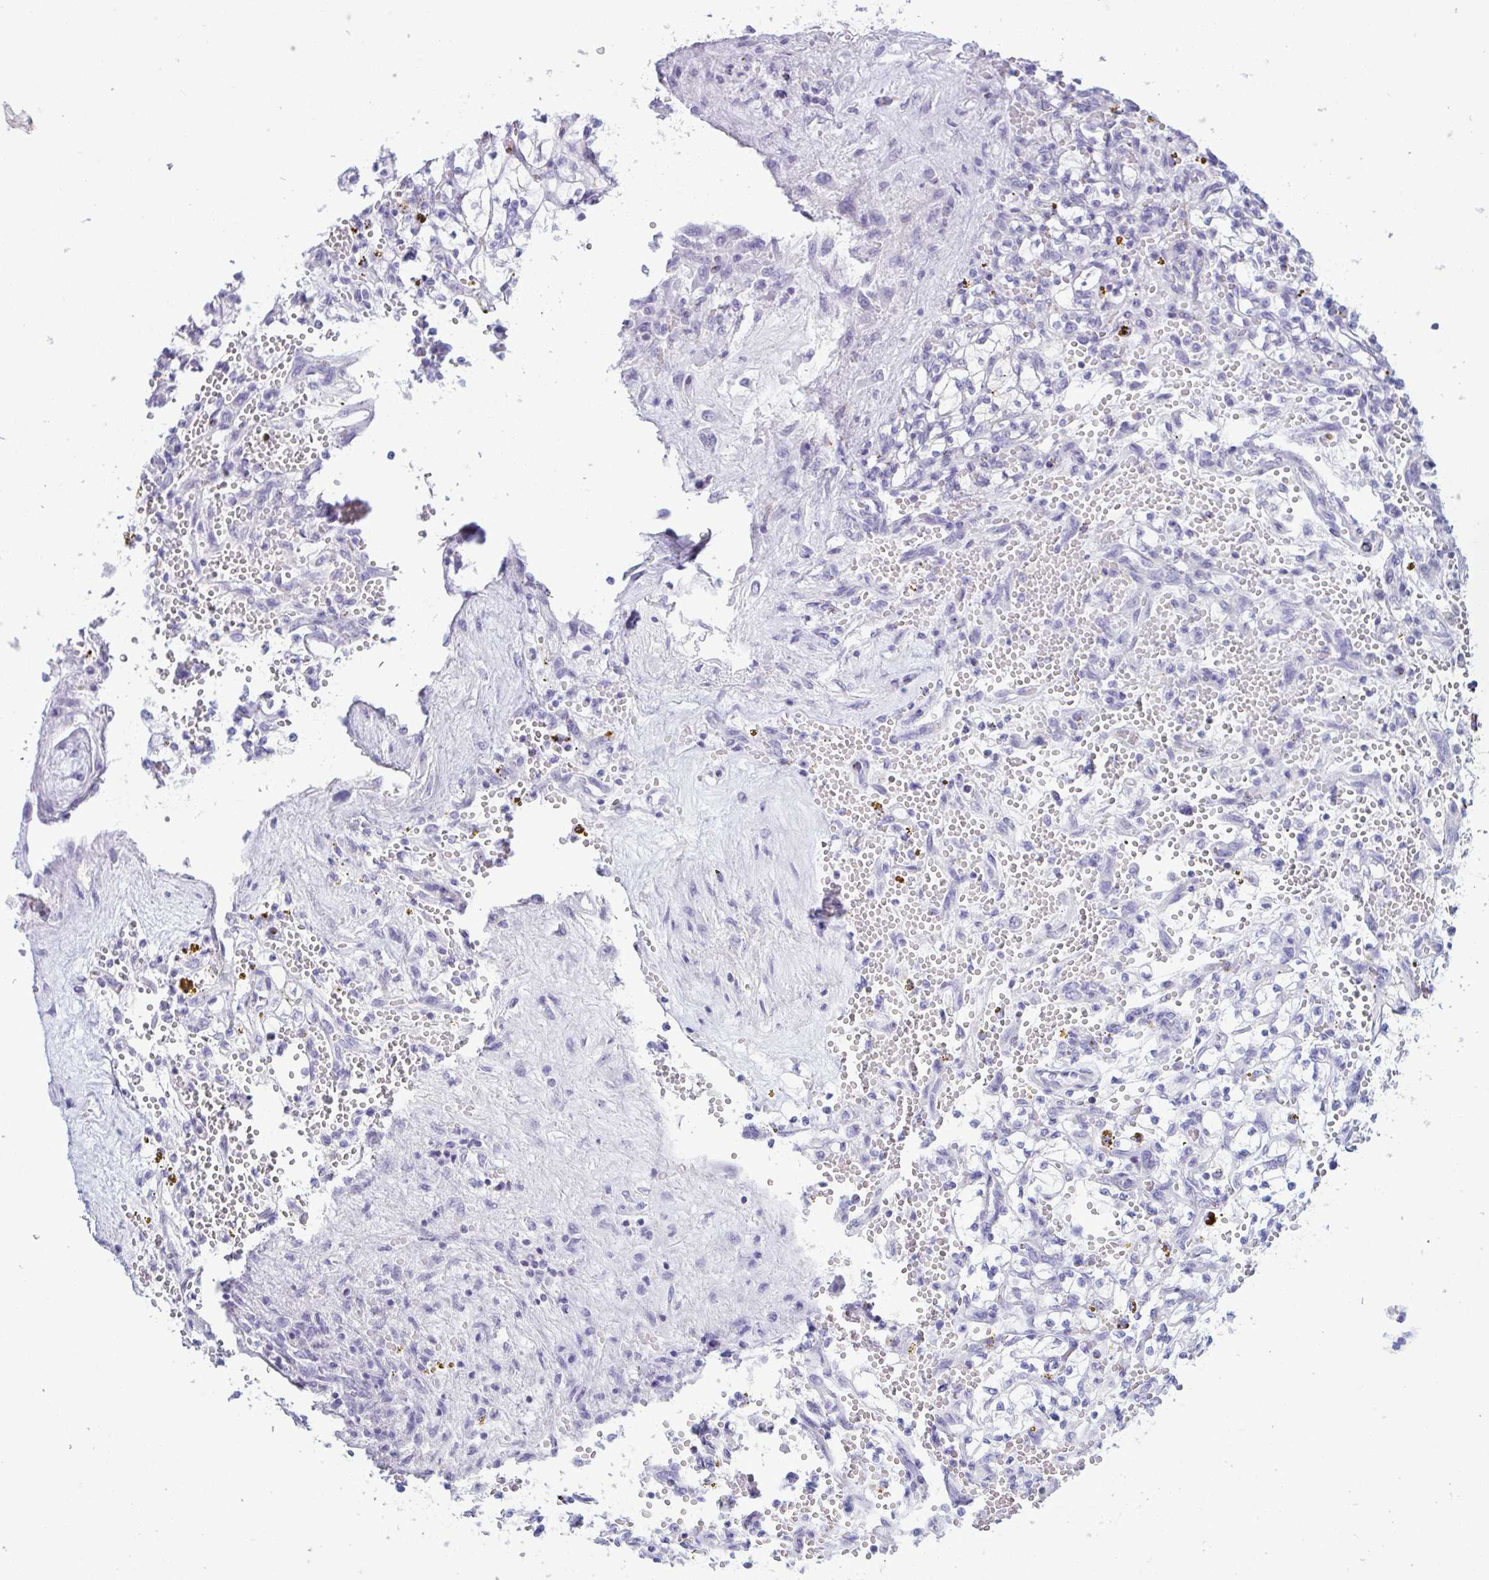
{"staining": {"intensity": "negative", "quantity": "none", "location": "none"}, "tissue": "renal cancer", "cell_type": "Tumor cells", "image_type": "cancer", "snomed": [{"axis": "morphology", "description": "Adenocarcinoma, NOS"}, {"axis": "topography", "description": "Kidney"}], "caption": "The micrograph shows no significant staining in tumor cells of renal cancer (adenocarcinoma). Nuclei are stained in blue.", "gene": "XCL1", "patient": {"sex": "female", "age": 64}}